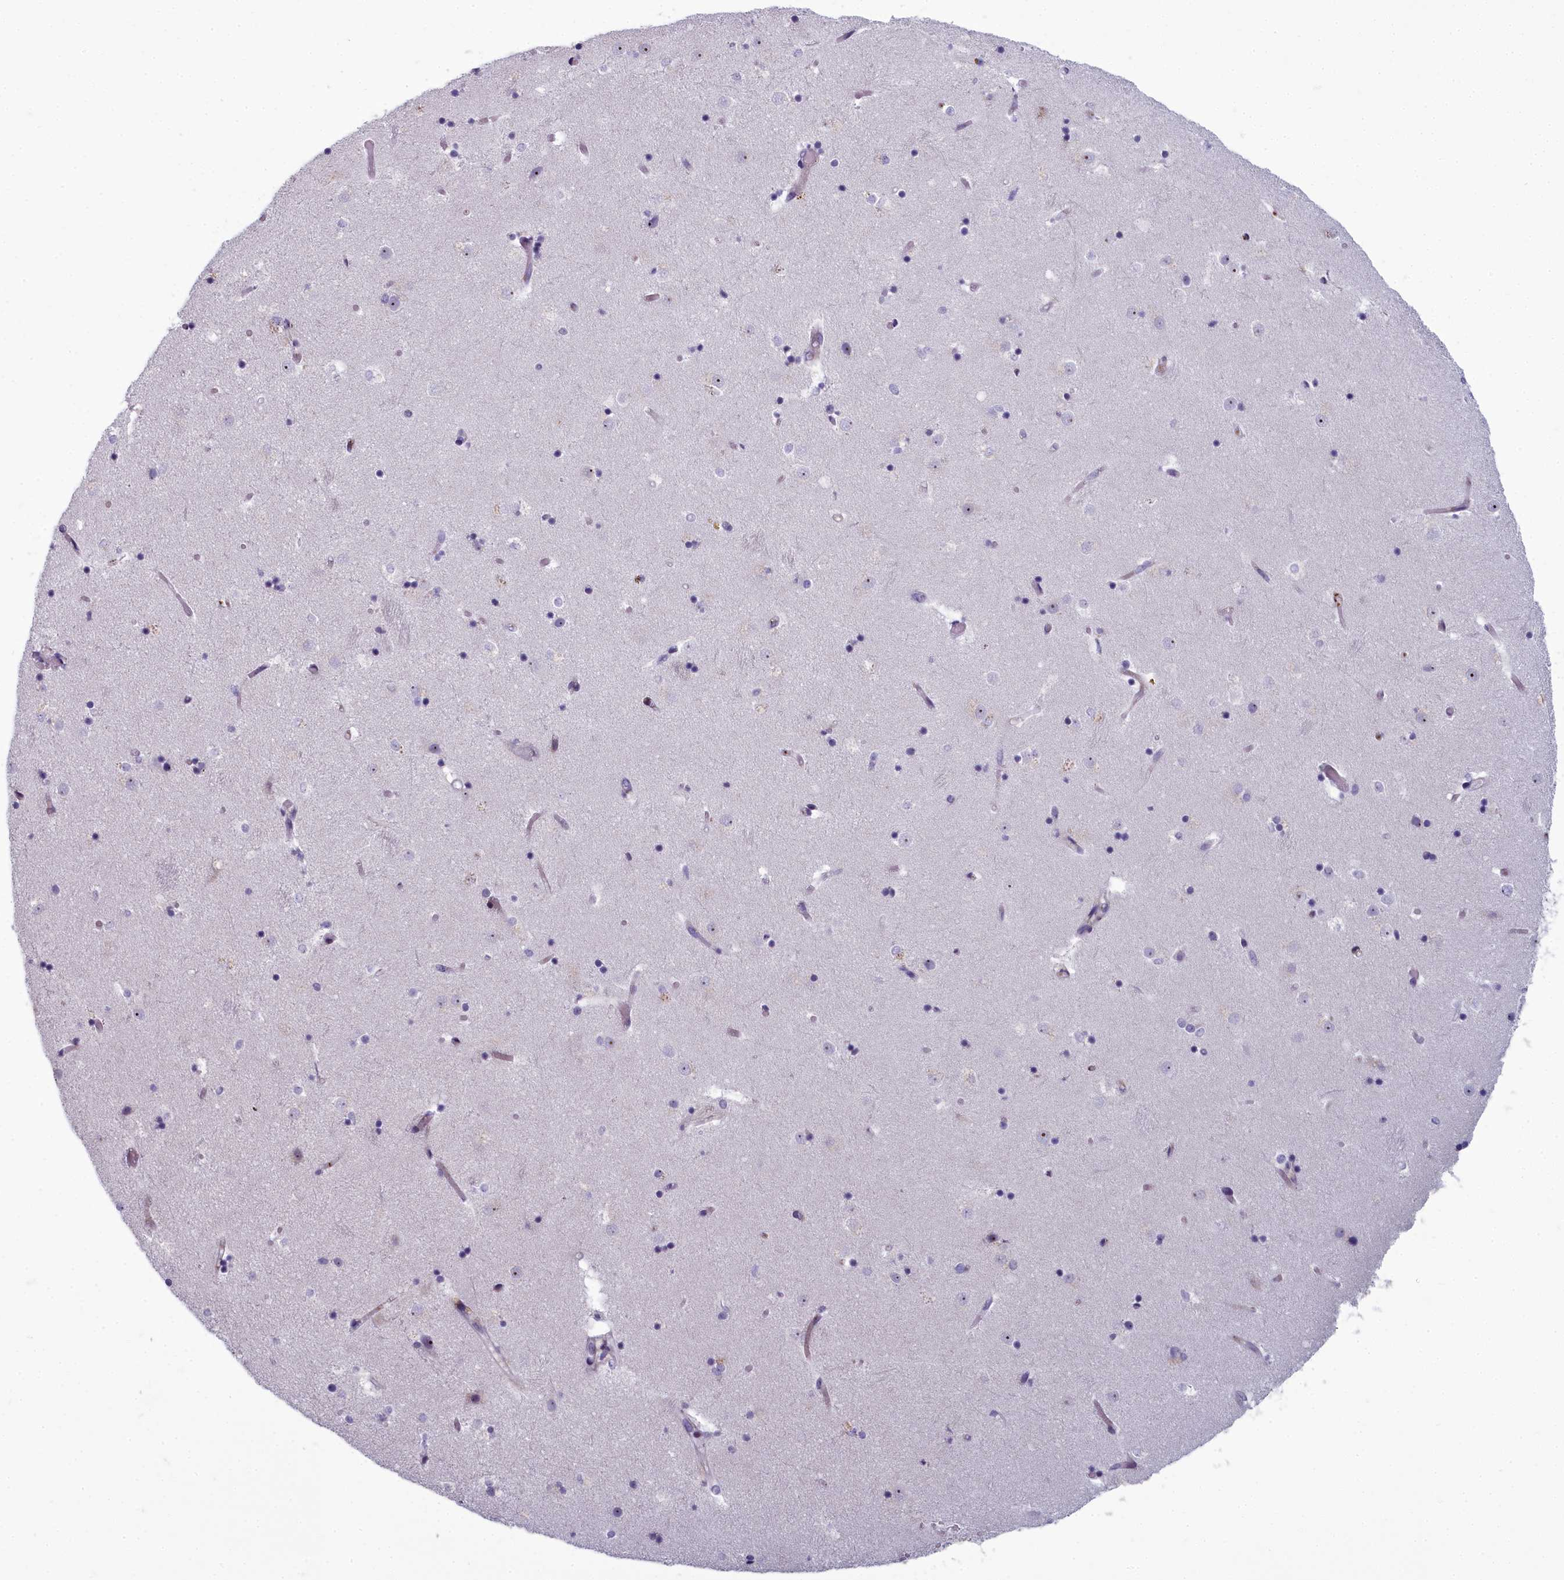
{"staining": {"intensity": "negative", "quantity": "none", "location": "none"}, "tissue": "caudate", "cell_type": "Glial cells", "image_type": "normal", "snomed": [{"axis": "morphology", "description": "Normal tissue, NOS"}, {"axis": "topography", "description": "Lateral ventricle wall"}], "caption": "Protein analysis of benign caudate shows no significant positivity in glial cells. The staining was performed using DAB (3,3'-diaminobenzidine) to visualize the protein expression in brown, while the nuclei were stained in blue with hematoxylin (Magnification: 20x).", "gene": "INSYN2A", "patient": {"sex": "female", "age": 52}}